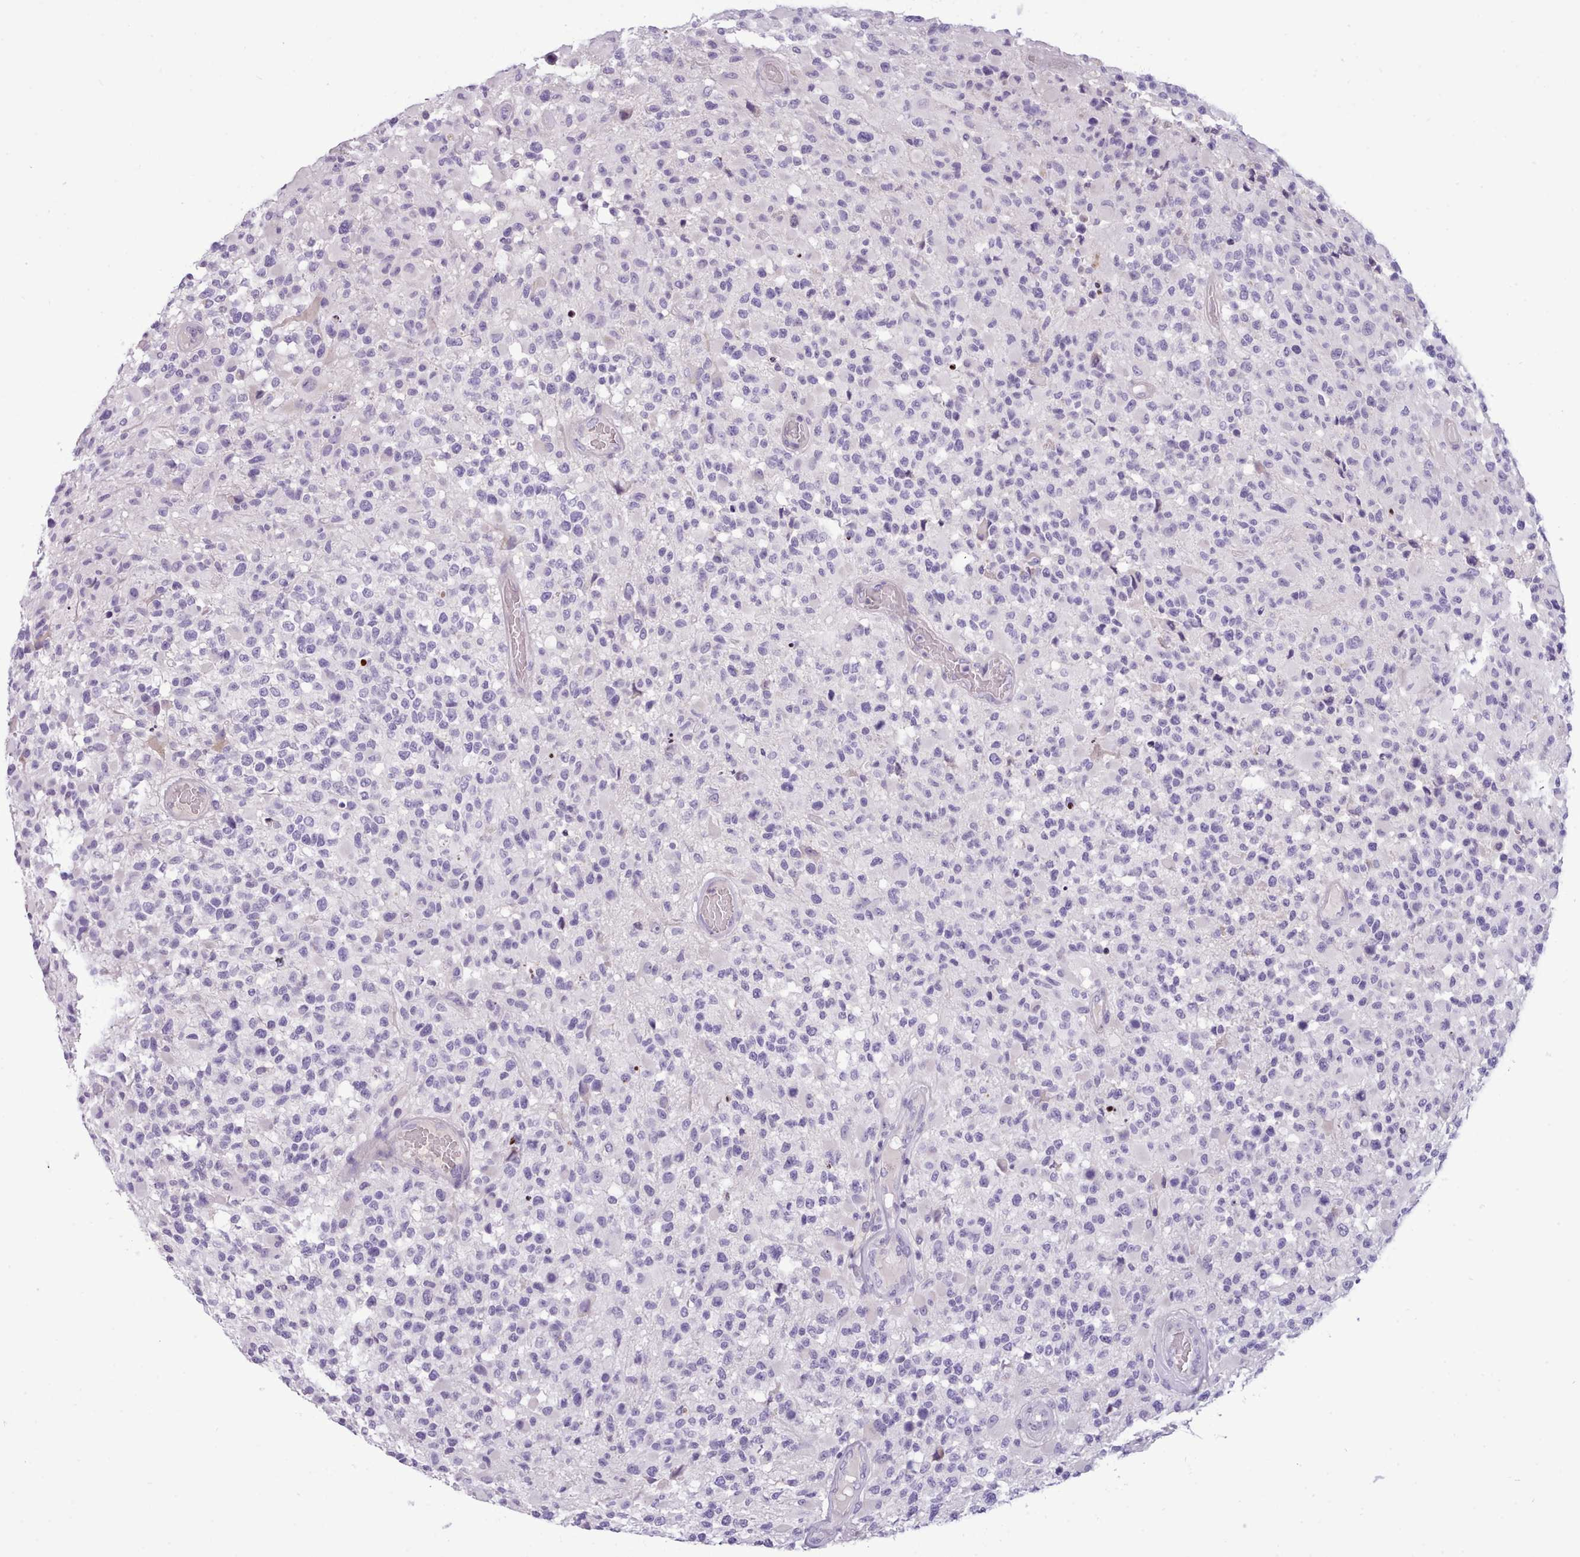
{"staining": {"intensity": "negative", "quantity": "none", "location": "none"}, "tissue": "glioma", "cell_type": "Tumor cells", "image_type": "cancer", "snomed": [{"axis": "morphology", "description": "Glioma, malignant, High grade"}, {"axis": "morphology", "description": "Glioblastoma, NOS"}, {"axis": "topography", "description": "Brain"}], "caption": "The immunohistochemistry micrograph has no significant positivity in tumor cells of glioma tissue. The staining is performed using DAB brown chromogen with nuclei counter-stained in using hematoxylin.", "gene": "CYP2A13", "patient": {"sex": "male", "age": 60}}